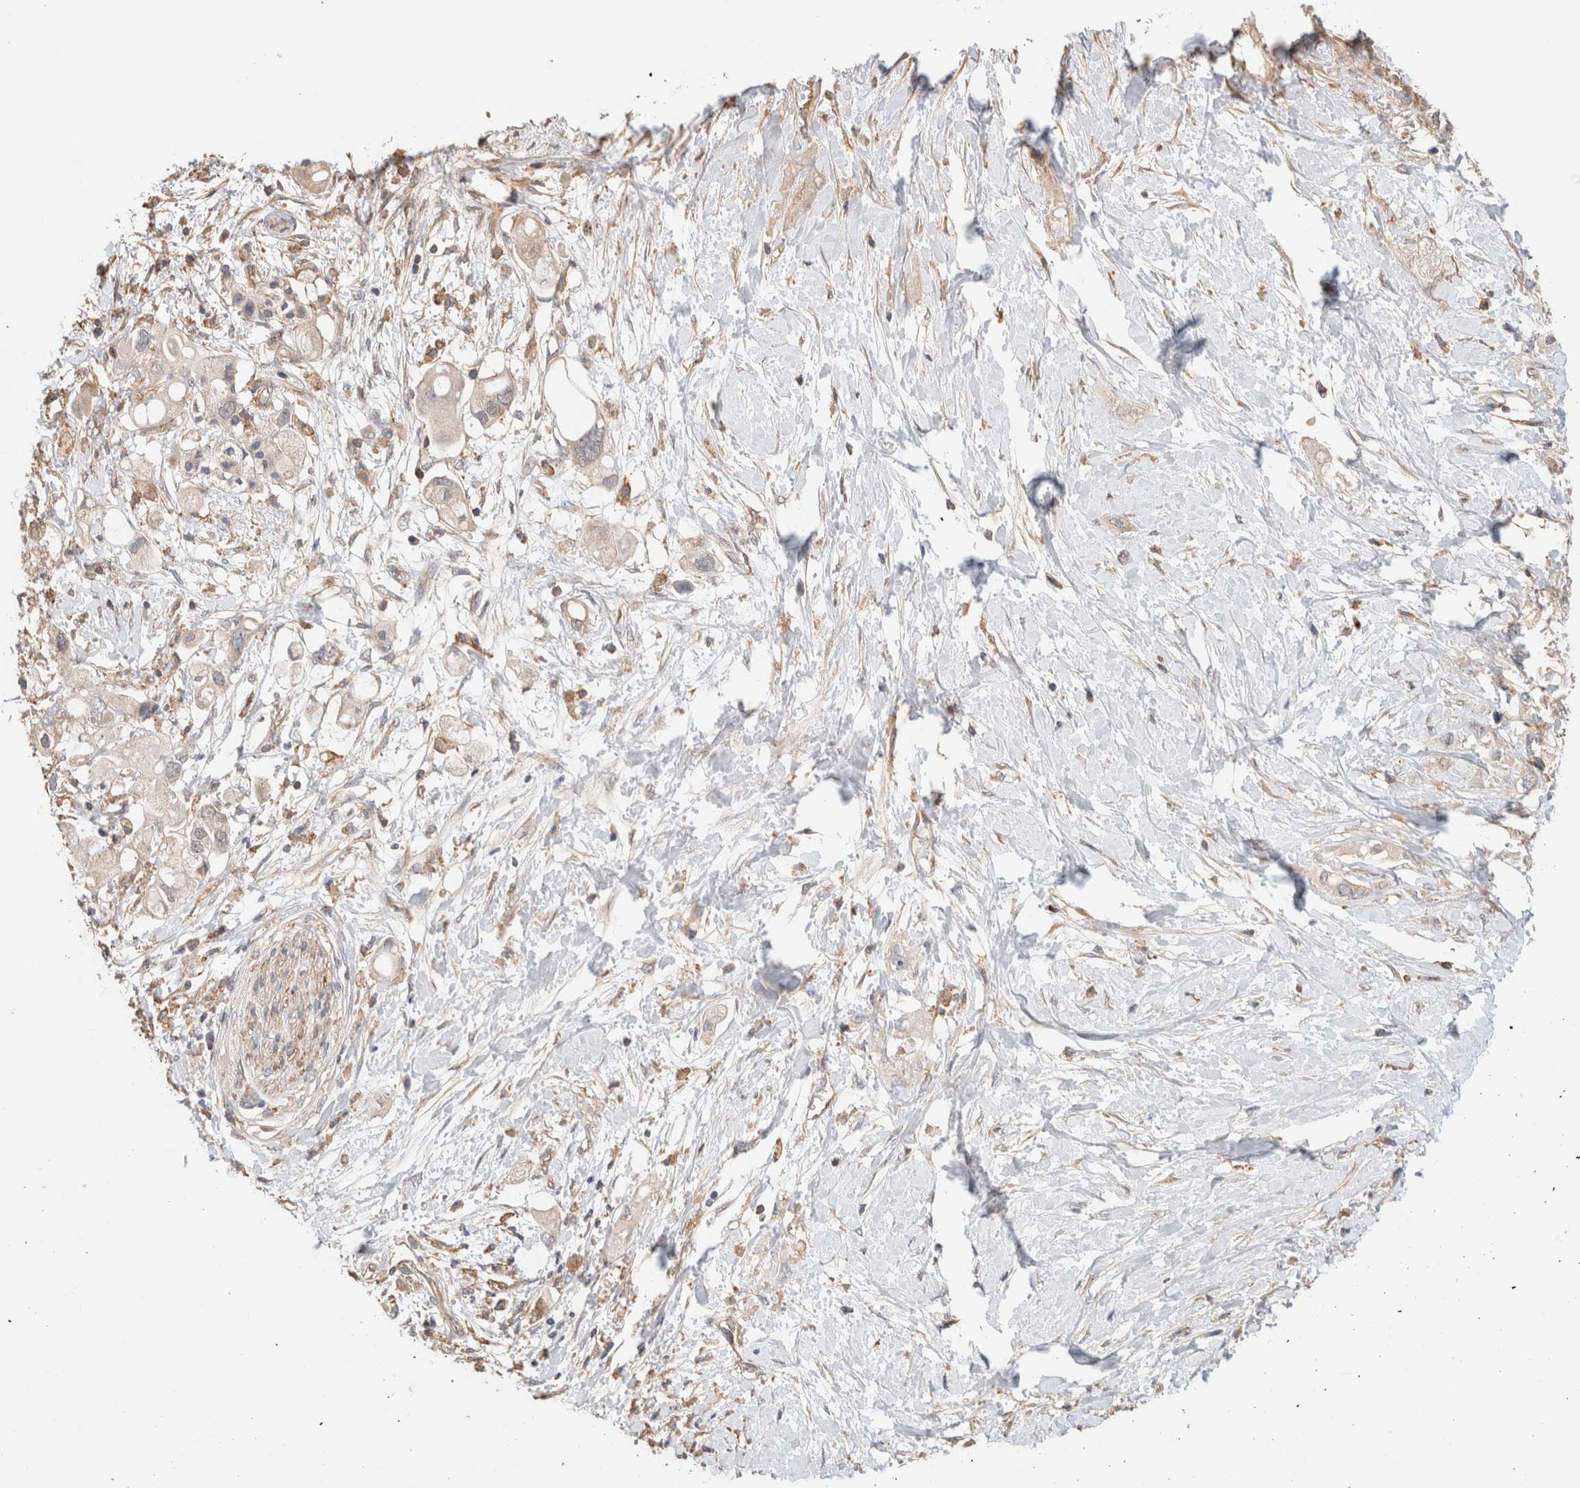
{"staining": {"intensity": "weak", "quantity": "<25%", "location": "cytoplasmic/membranous"}, "tissue": "pancreatic cancer", "cell_type": "Tumor cells", "image_type": "cancer", "snomed": [{"axis": "morphology", "description": "Adenocarcinoma, NOS"}, {"axis": "topography", "description": "Pancreas"}], "caption": "This is an IHC micrograph of human pancreatic cancer (adenocarcinoma). There is no positivity in tumor cells.", "gene": "CFAP418", "patient": {"sex": "female", "age": 56}}